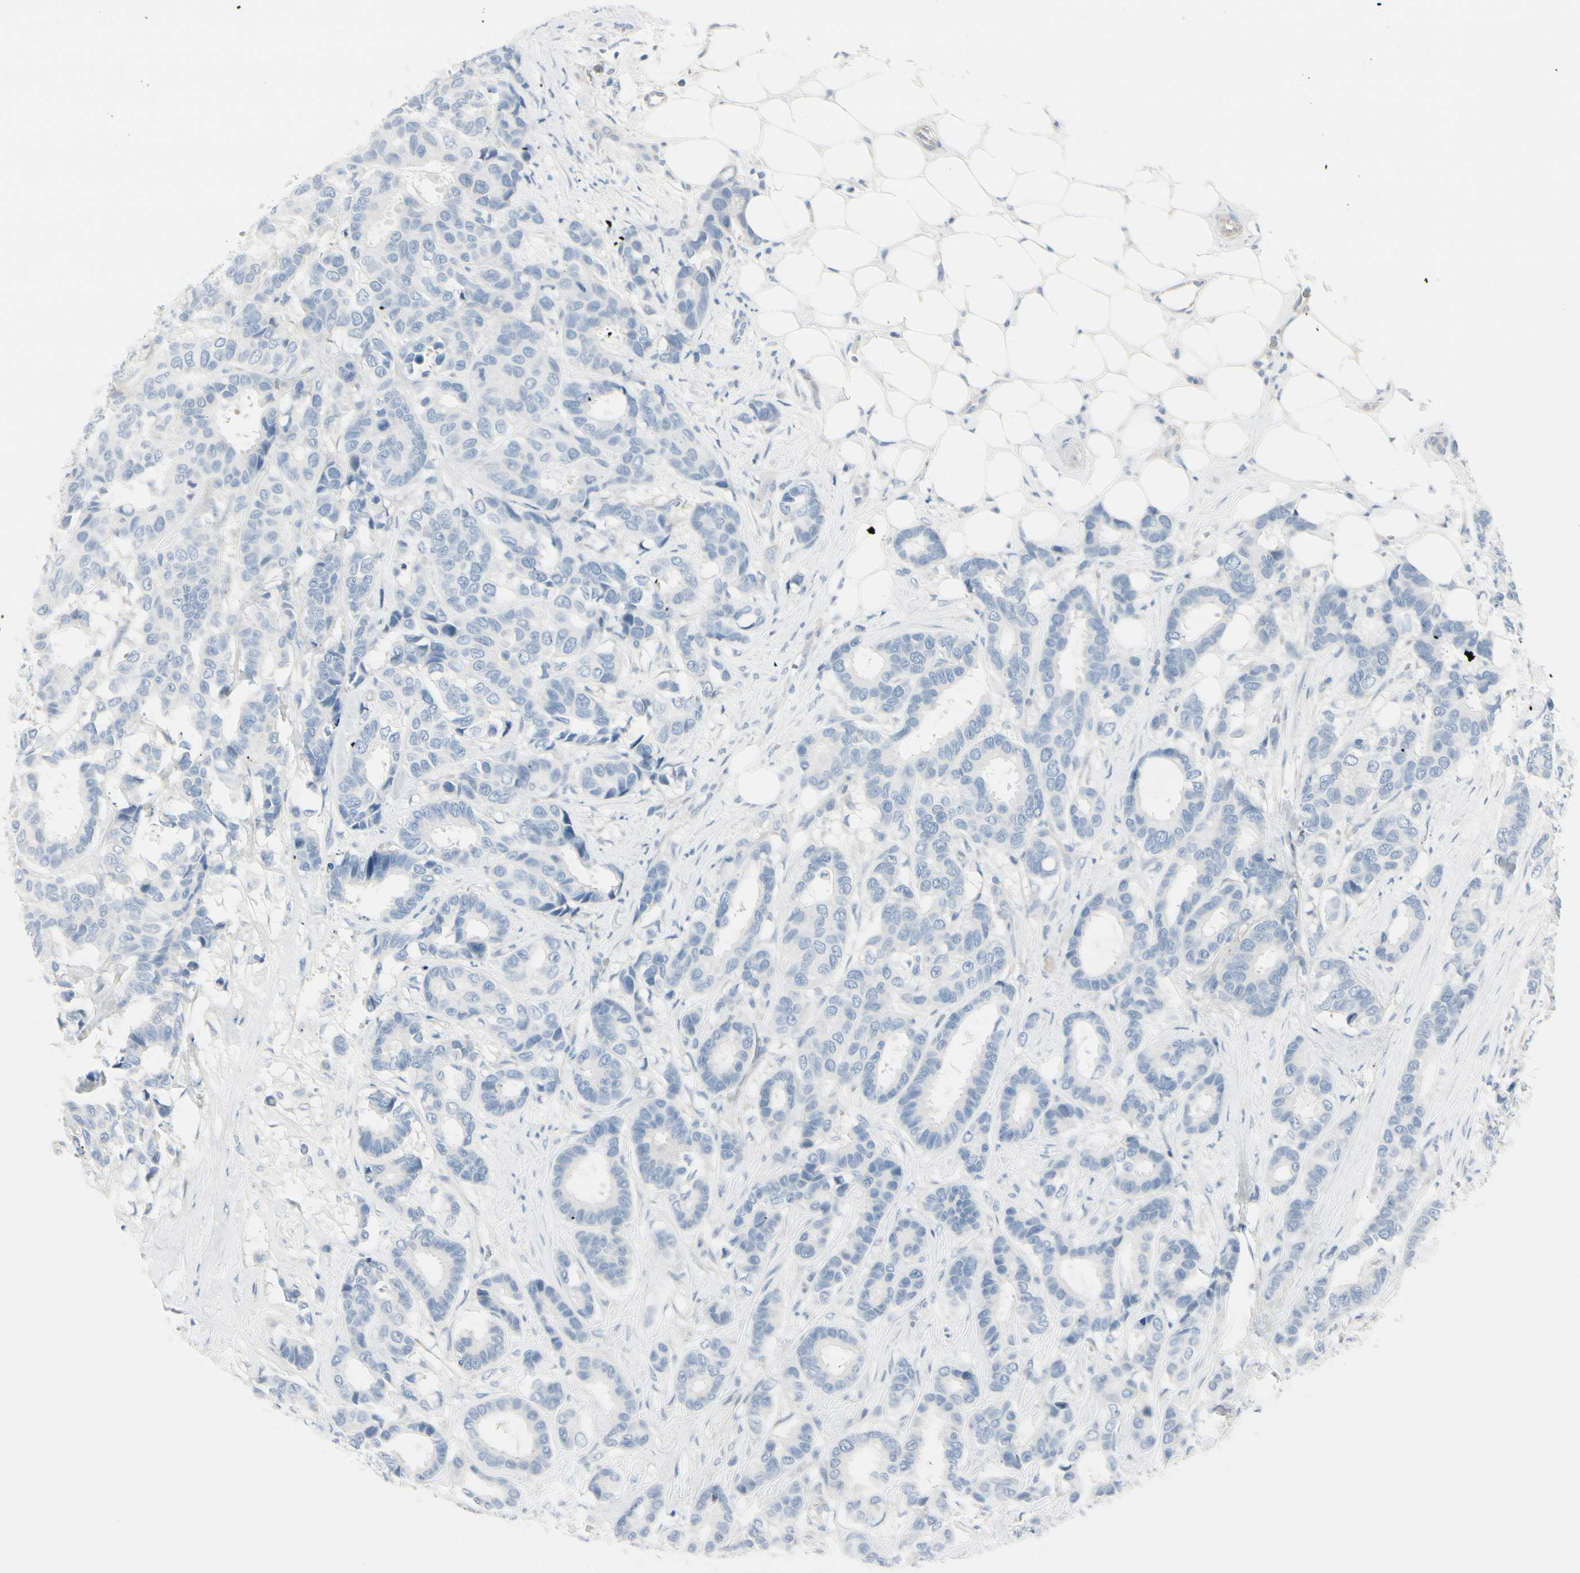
{"staining": {"intensity": "negative", "quantity": "none", "location": "none"}, "tissue": "breast cancer", "cell_type": "Tumor cells", "image_type": "cancer", "snomed": [{"axis": "morphology", "description": "Duct carcinoma"}, {"axis": "topography", "description": "Breast"}], "caption": "Tumor cells show no significant staining in intraductal carcinoma (breast). Nuclei are stained in blue.", "gene": "CDHR5", "patient": {"sex": "female", "age": 87}}